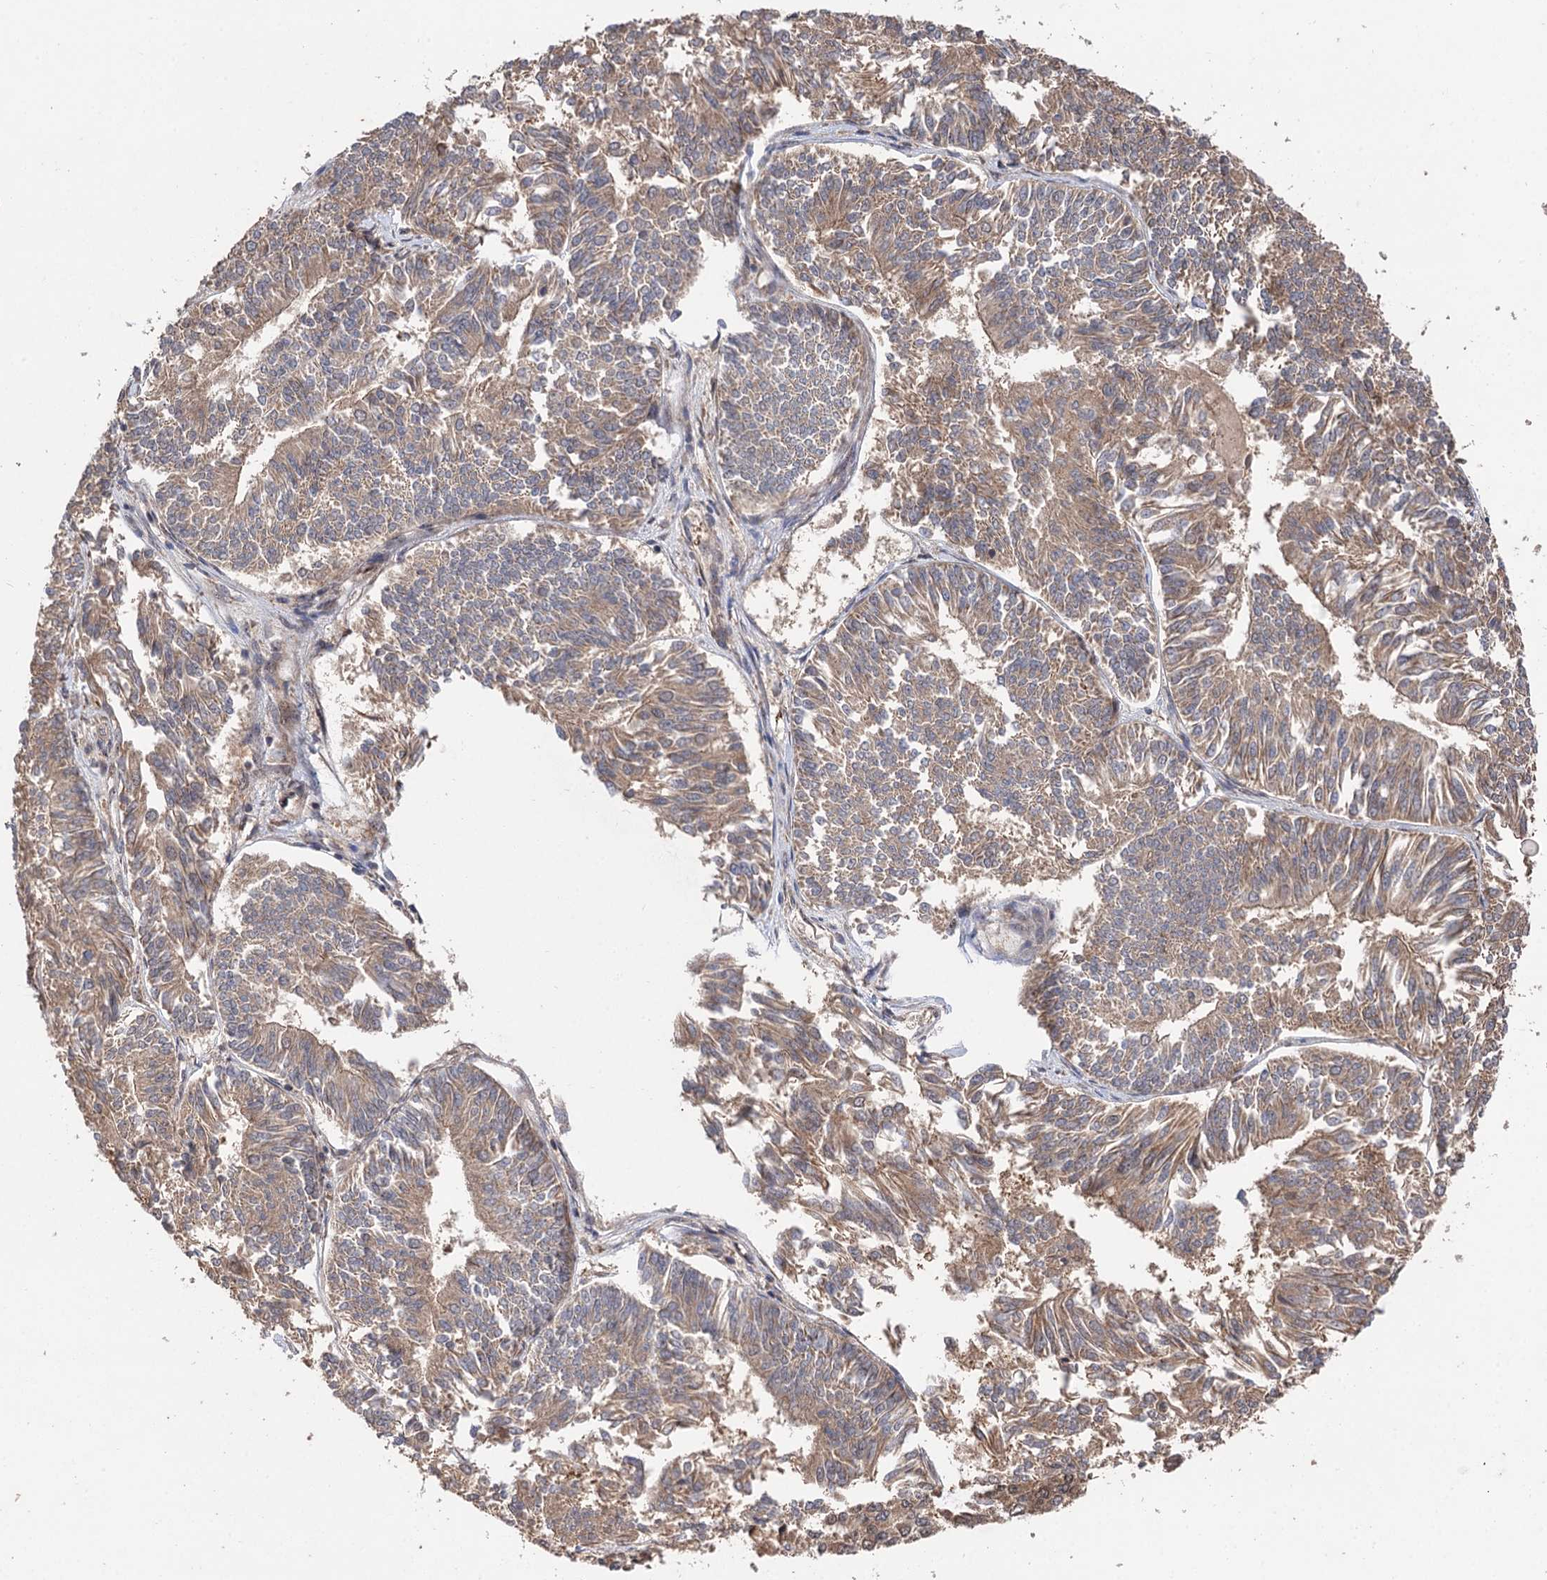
{"staining": {"intensity": "moderate", "quantity": ">75%", "location": "cytoplasmic/membranous"}, "tissue": "endometrial cancer", "cell_type": "Tumor cells", "image_type": "cancer", "snomed": [{"axis": "morphology", "description": "Adenocarcinoma, NOS"}, {"axis": "topography", "description": "Endometrium"}], "caption": "A high-resolution photomicrograph shows immunohistochemistry (IHC) staining of endometrial adenocarcinoma, which shows moderate cytoplasmic/membranous positivity in approximately >75% of tumor cells.", "gene": "FBXW8", "patient": {"sex": "female", "age": 58}}